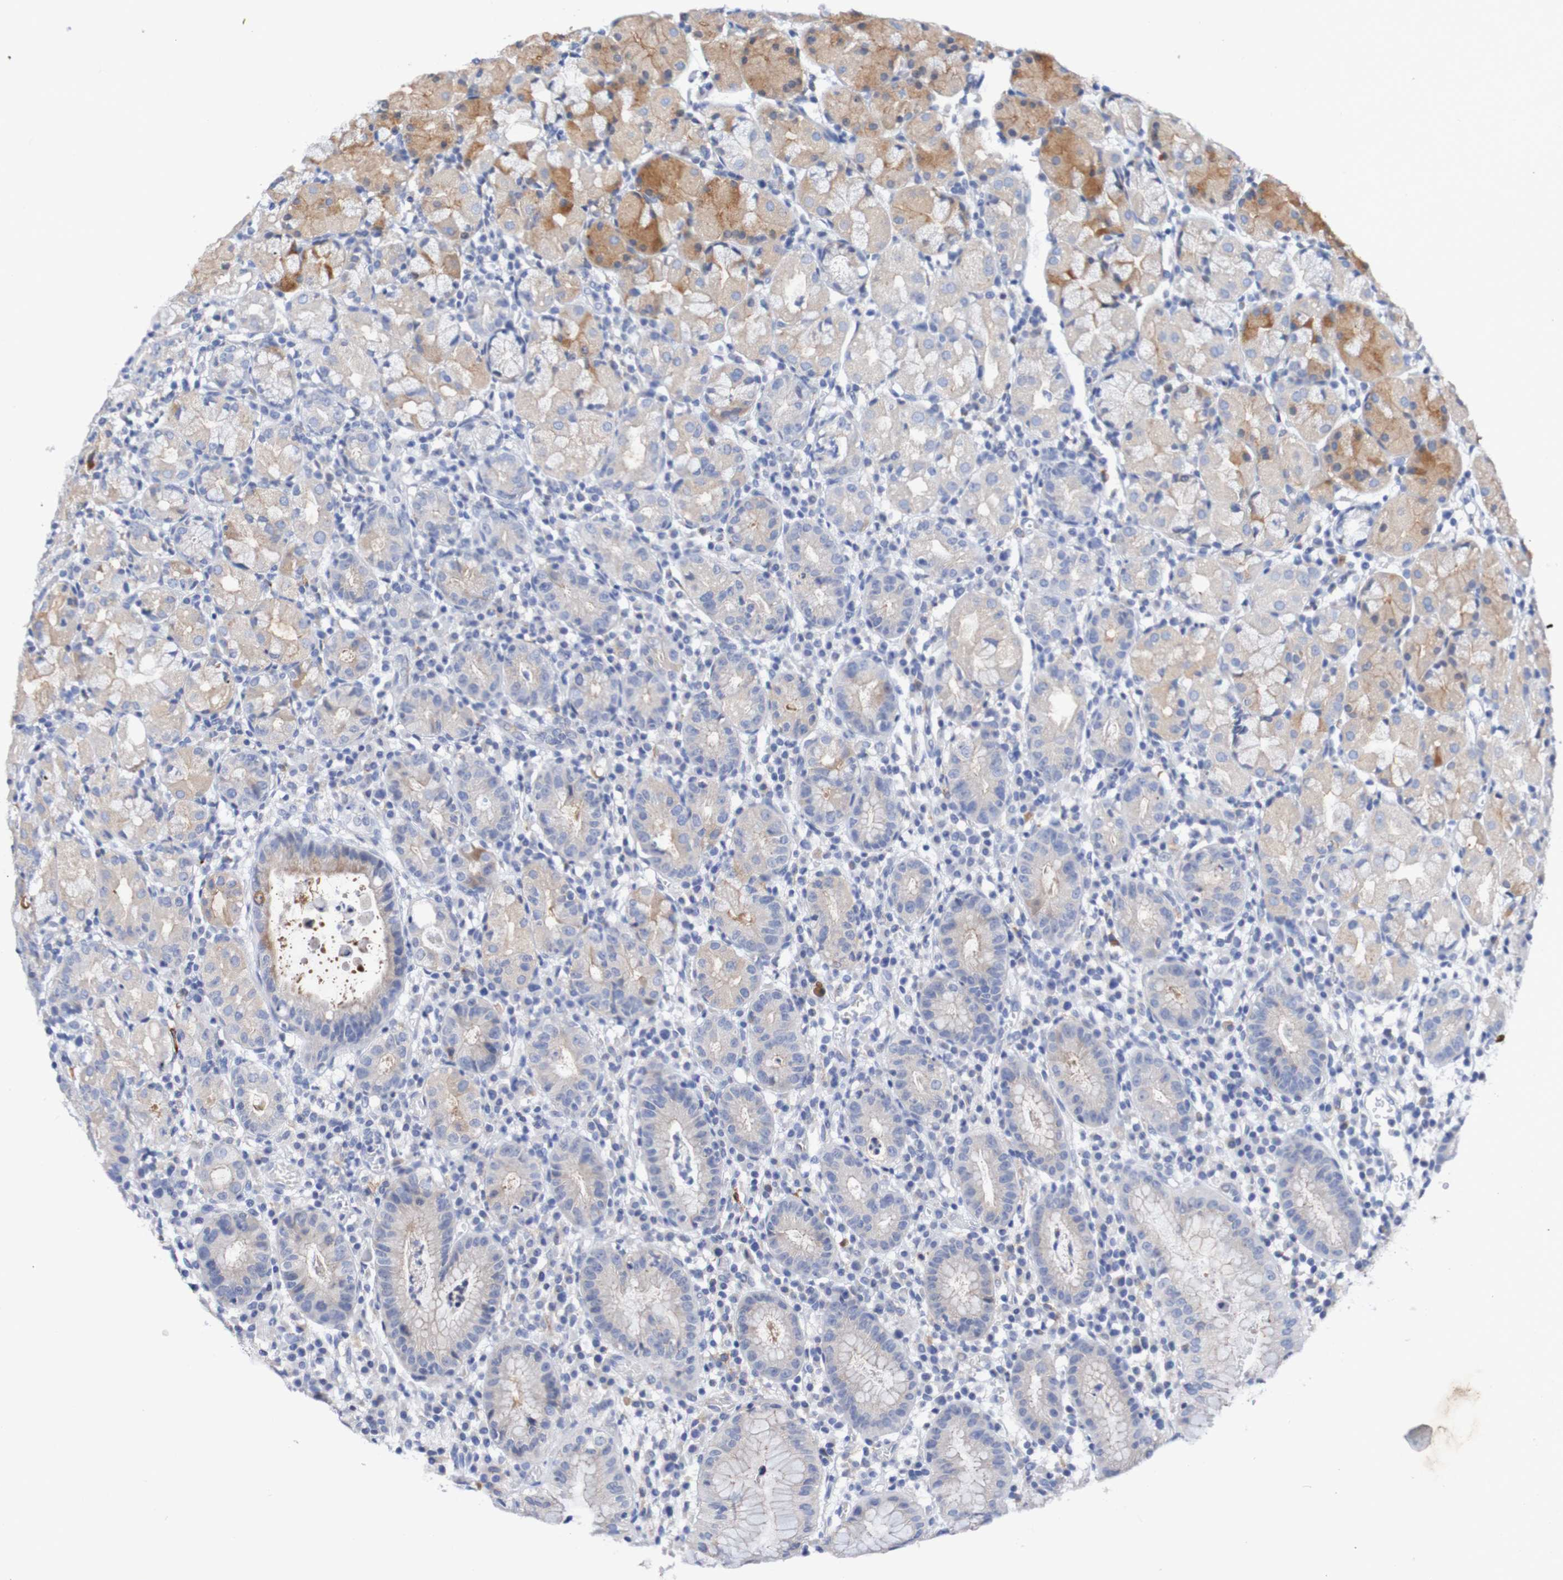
{"staining": {"intensity": "moderate", "quantity": "25%-75%", "location": "cytoplasmic/membranous"}, "tissue": "stomach", "cell_type": "Glandular cells", "image_type": "normal", "snomed": [{"axis": "morphology", "description": "Normal tissue, NOS"}, {"axis": "topography", "description": "Stomach"}, {"axis": "topography", "description": "Stomach, lower"}], "caption": "A high-resolution photomicrograph shows IHC staining of benign stomach, which reveals moderate cytoplasmic/membranous staining in approximately 25%-75% of glandular cells.", "gene": "SEZ6", "patient": {"sex": "female", "age": 75}}